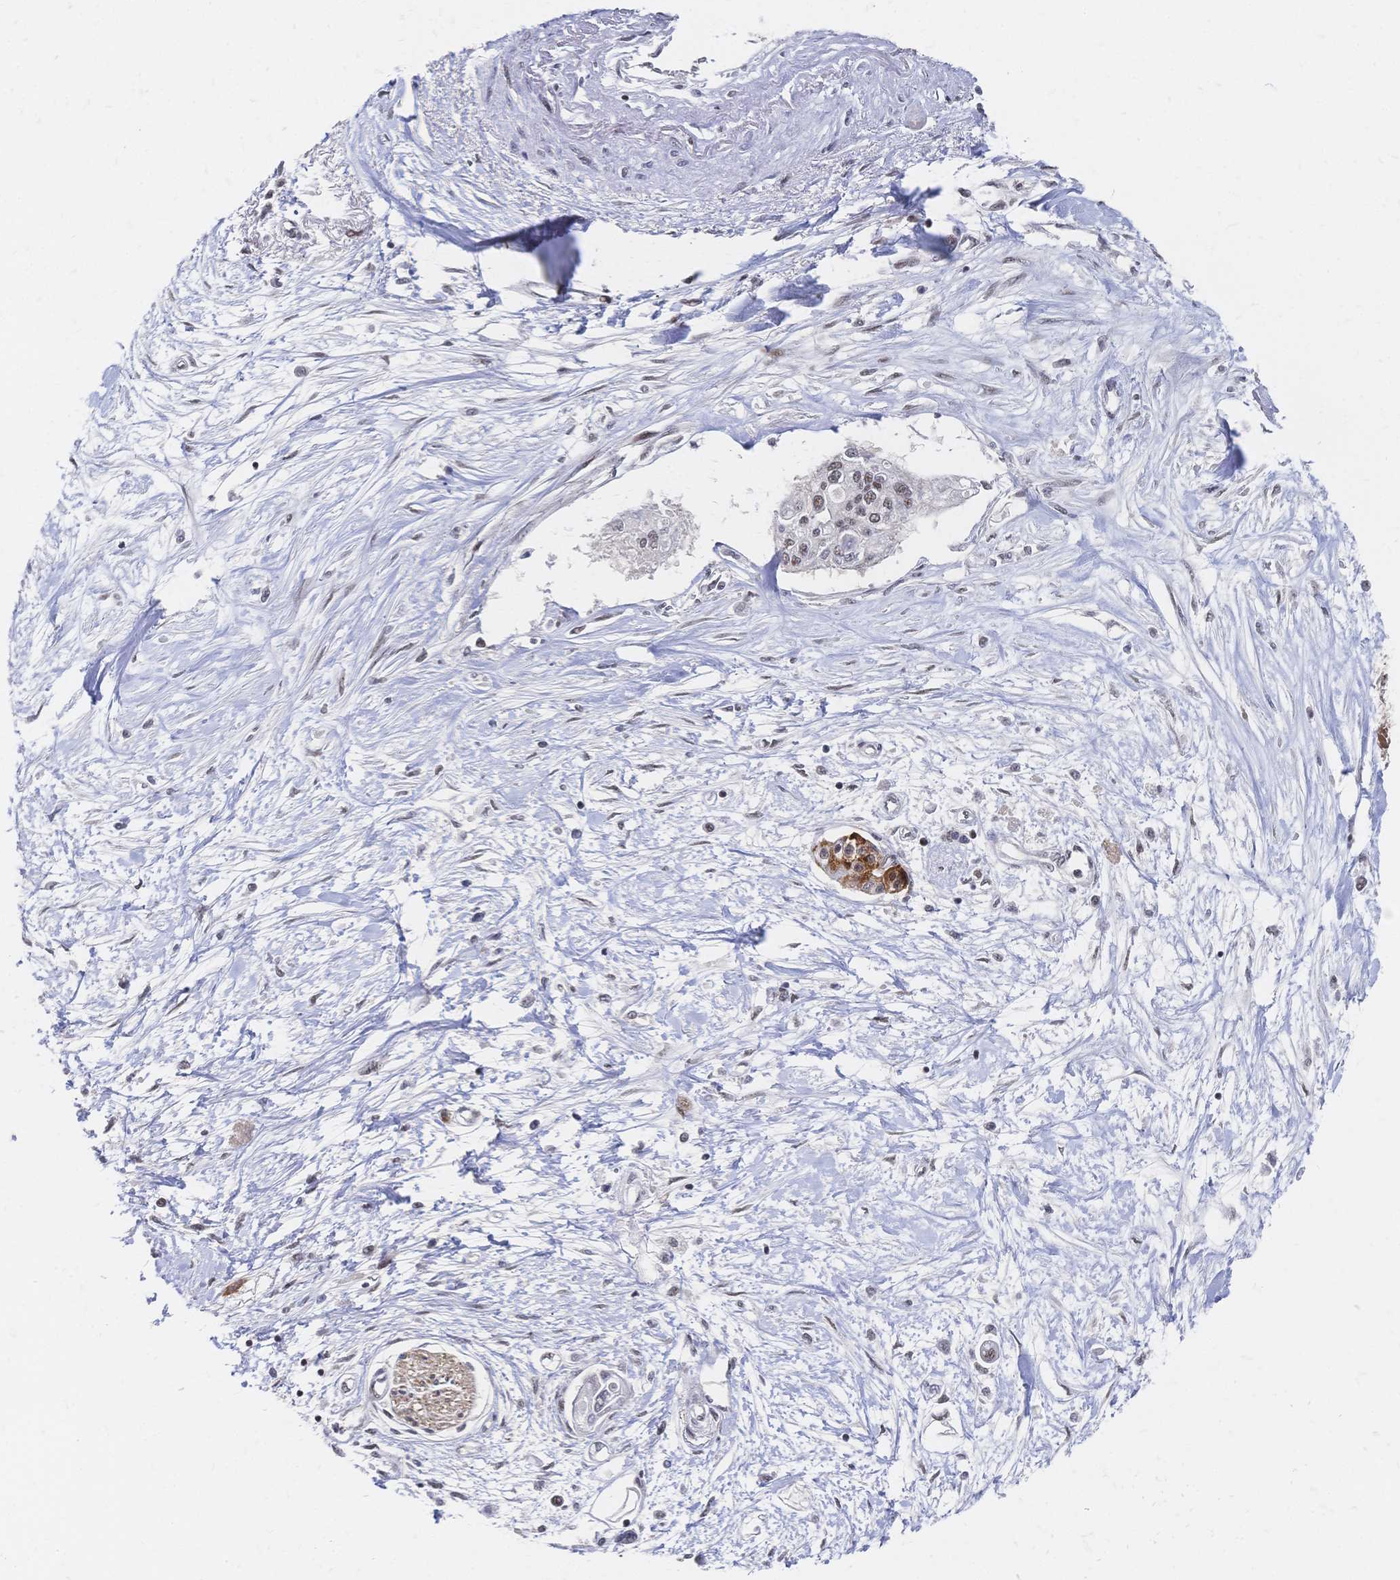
{"staining": {"intensity": "weak", "quantity": ">75%", "location": "nuclear"}, "tissue": "pancreatic cancer", "cell_type": "Tumor cells", "image_type": "cancer", "snomed": [{"axis": "morphology", "description": "Adenocarcinoma, NOS"}, {"axis": "topography", "description": "Pancreas"}], "caption": "Tumor cells show low levels of weak nuclear staining in about >75% of cells in human adenocarcinoma (pancreatic). The protein of interest is shown in brown color, while the nuclei are stained blue.", "gene": "NELFA", "patient": {"sex": "female", "age": 77}}